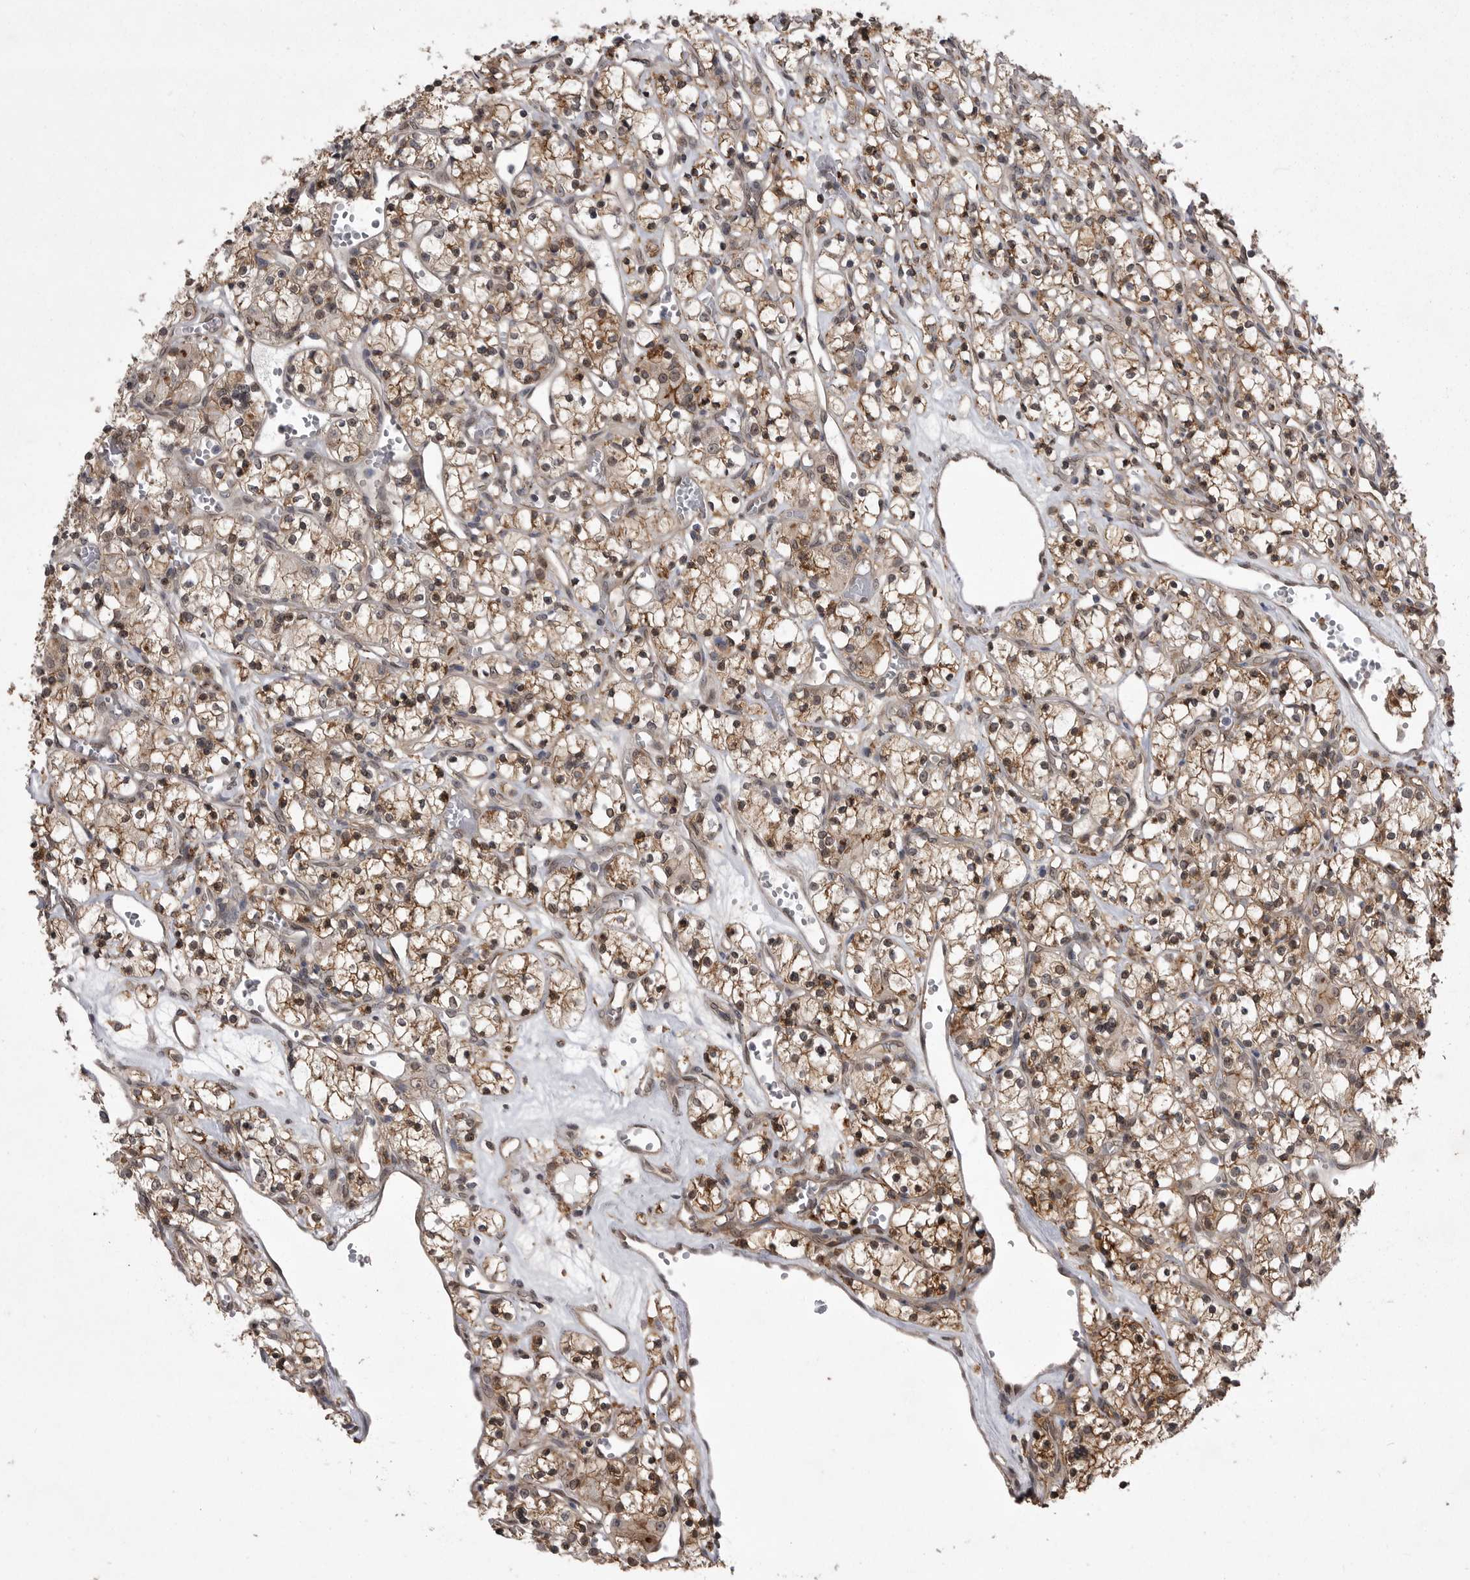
{"staining": {"intensity": "moderate", "quantity": ">75%", "location": "cytoplasmic/membranous,nuclear"}, "tissue": "renal cancer", "cell_type": "Tumor cells", "image_type": "cancer", "snomed": [{"axis": "morphology", "description": "Adenocarcinoma, NOS"}, {"axis": "topography", "description": "Kidney"}], "caption": "Tumor cells show medium levels of moderate cytoplasmic/membranous and nuclear positivity in approximately >75% of cells in renal adenocarcinoma.", "gene": "ABL1", "patient": {"sex": "female", "age": 59}}